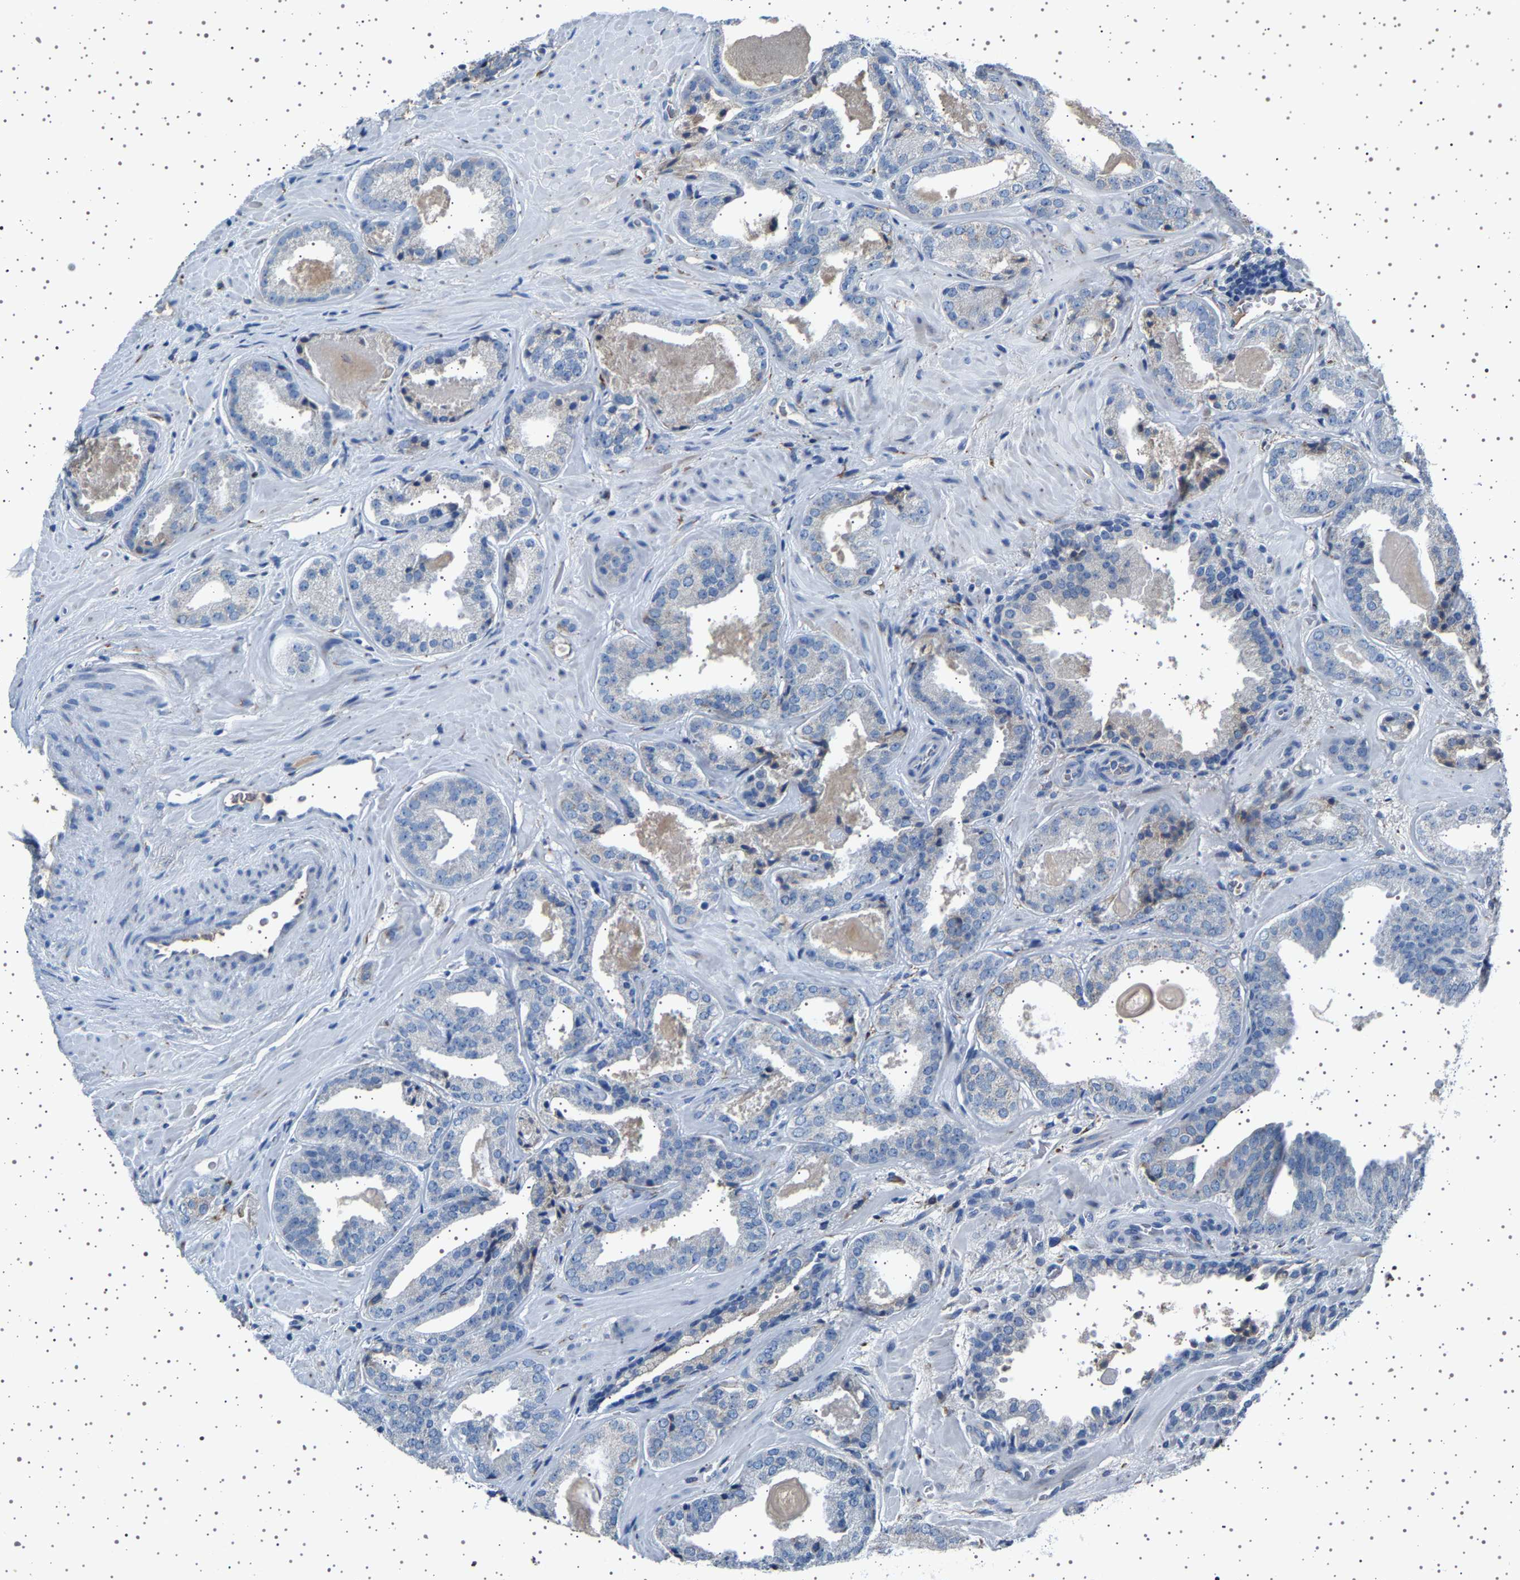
{"staining": {"intensity": "negative", "quantity": "none", "location": "none"}, "tissue": "prostate cancer", "cell_type": "Tumor cells", "image_type": "cancer", "snomed": [{"axis": "morphology", "description": "Adenocarcinoma, Low grade"}, {"axis": "topography", "description": "Prostate"}], "caption": "A high-resolution micrograph shows immunohistochemistry (IHC) staining of prostate cancer (low-grade adenocarcinoma), which shows no significant expression in tumor cells.", "gene": "FTCD", "patient": {"sex": "male", "age": 71}}